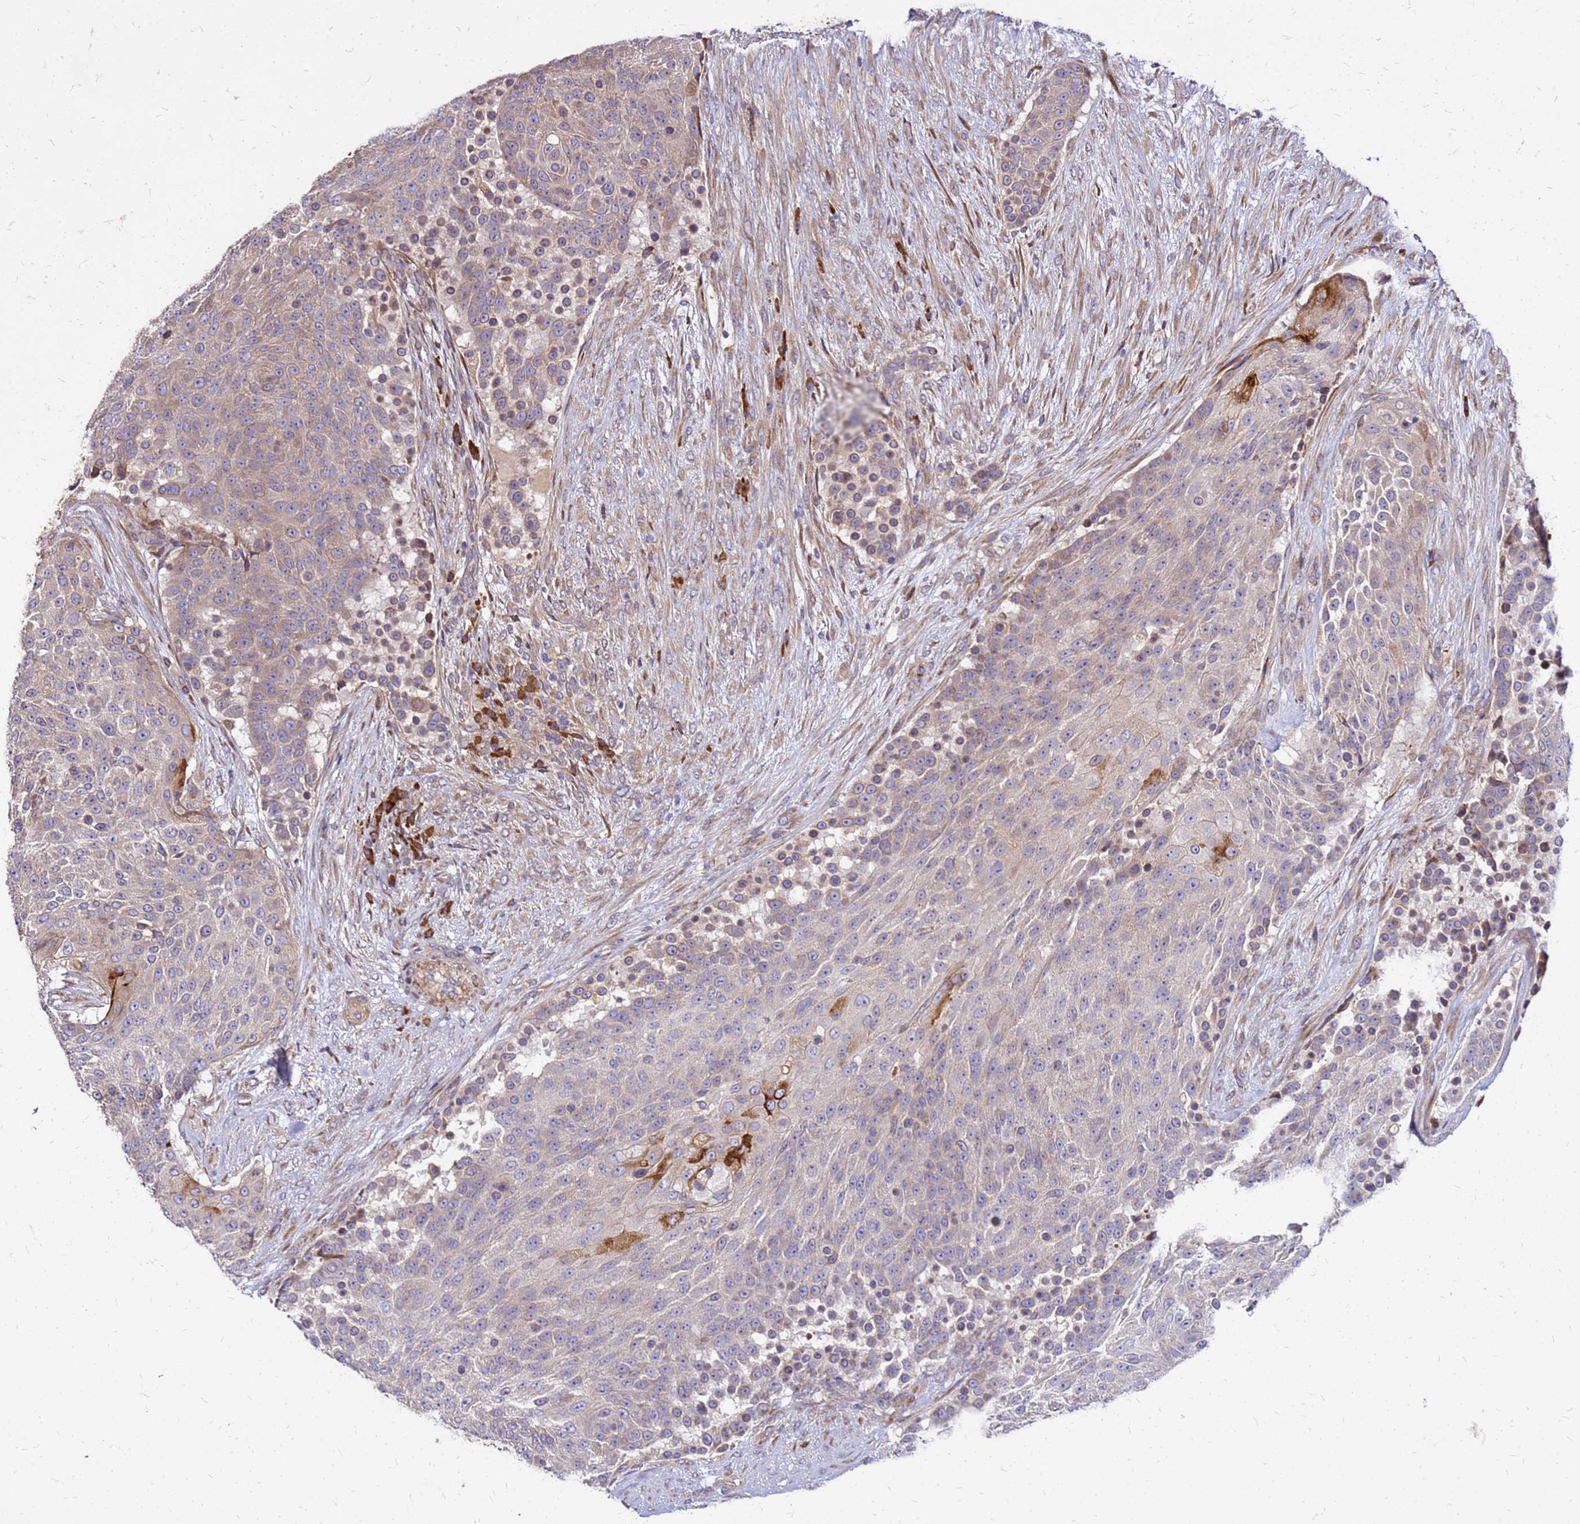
{"staining": {"intensity": "moderate", "quantity": "25%-75%", "location": "cytoplasmic/membranous"}, "tissue": "urothelial cancer", "cell_type": "Tumor cells", "image_type": "cancer", "snomed": [{"axis": "morphology", "description": "Urothelial carcinoma, High grade"}, {"axis": "topography", "description": "Urinary bladder"}], "caption": "Moderate cytoplasmic/membranous protein staining is seen in about 25%-75% of tumor cells in urothelial cancer.", "gene": "VMO1", "patient": {"sex": "female", "age": 63}}